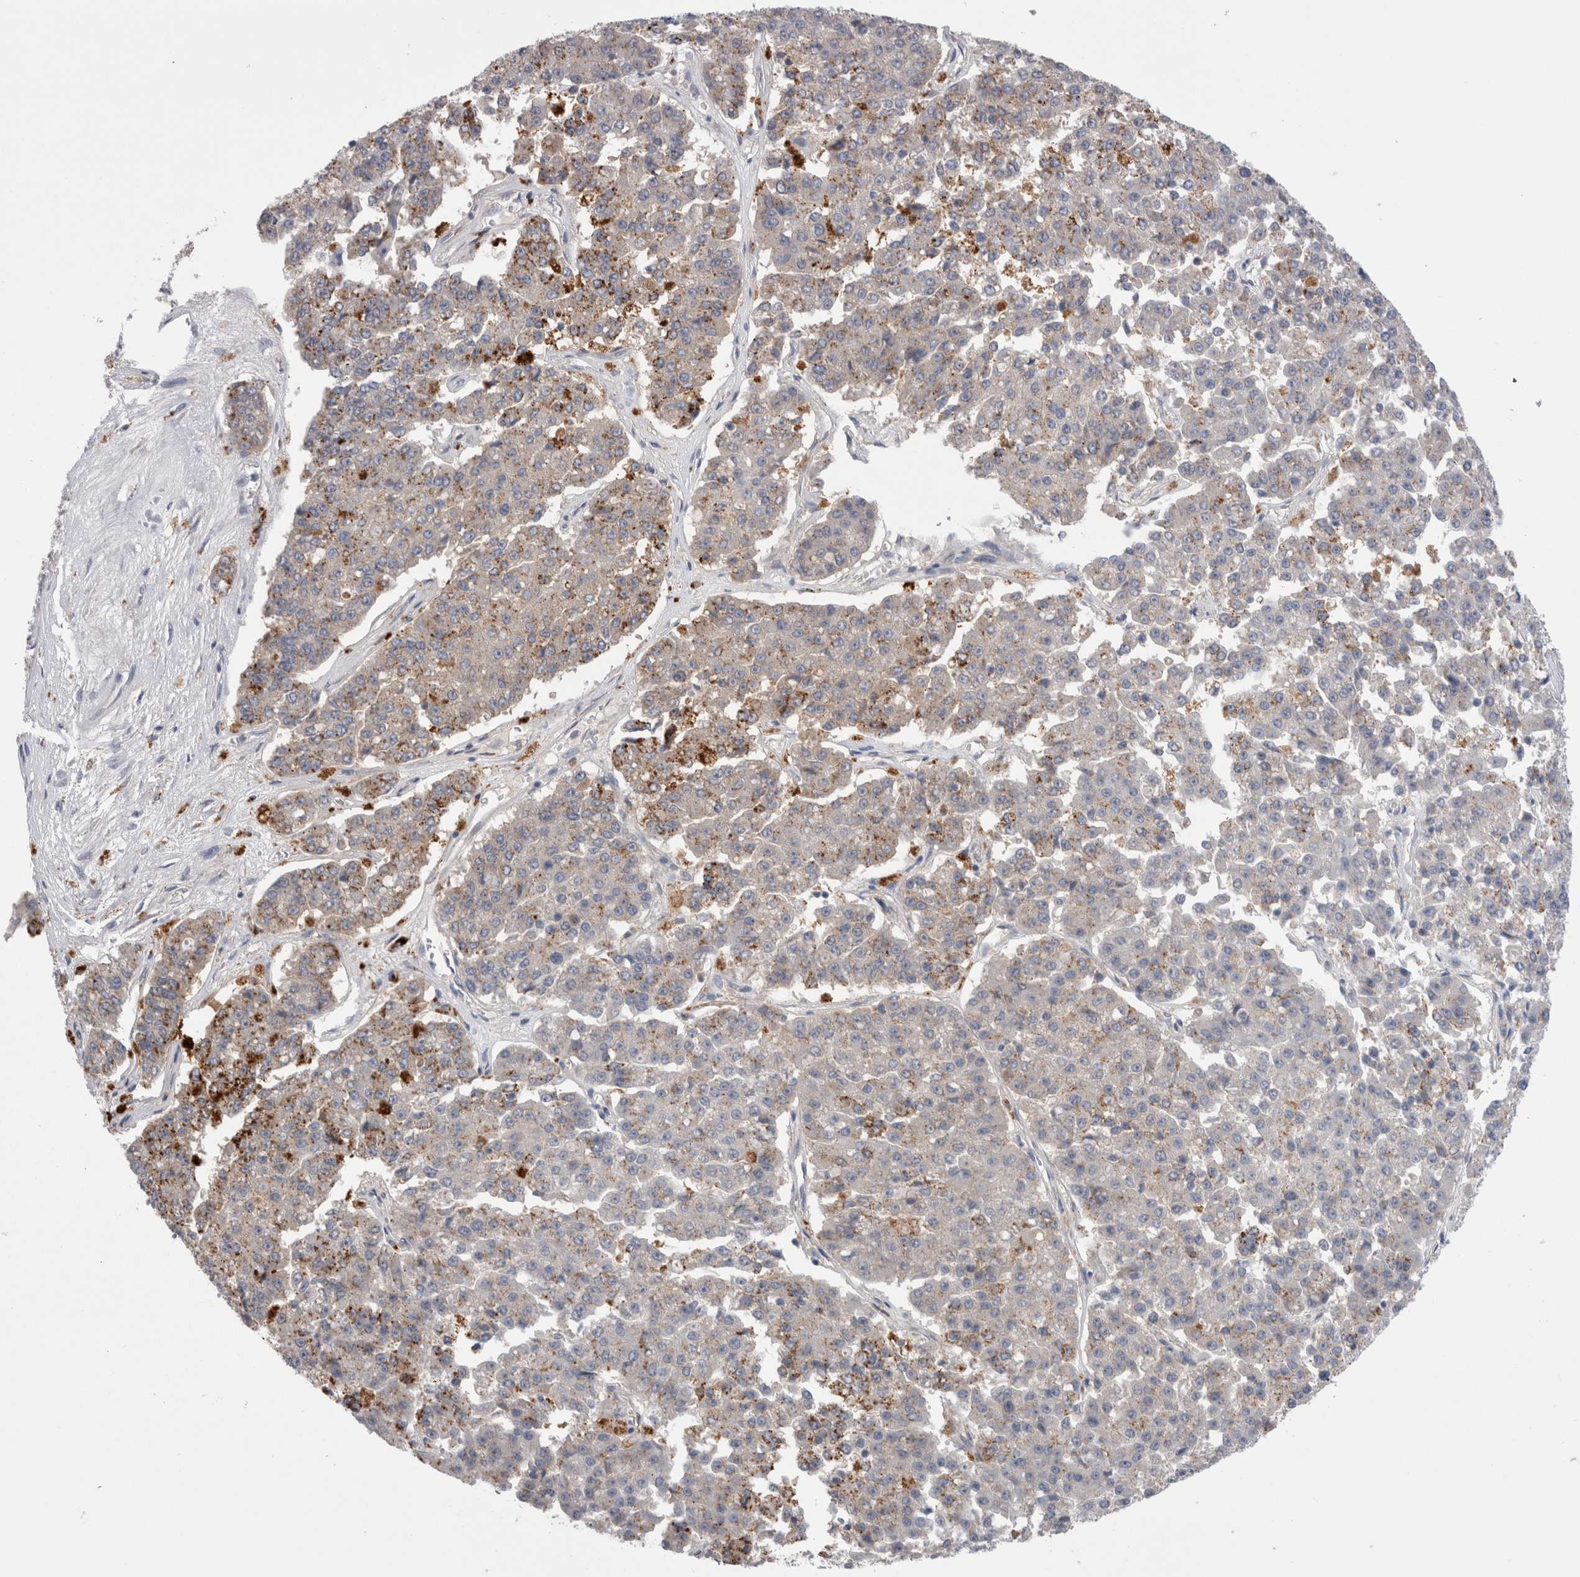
{"staining": {"intensity": "moderate", "quantity": "<25%", "location": "cytoplasmic/membranous"}, "tissue": "pancreatic cancer", "cell_type": "Tumor cells", "image_type": "cancer", "snomed": [{"axis": "morphology", "description": "Adenocarcinoma, NOS"}, {"axis": "topography", "description": "Pancreas"}], "caption": "This is an image of immunohistochemistry staining of pancreatic cancer, which shows moderate positivity in the cytoplasmic/membranous of tumor cells.", "gene": "EPDR1", "patient": {"sex": "male", "age": 50}}